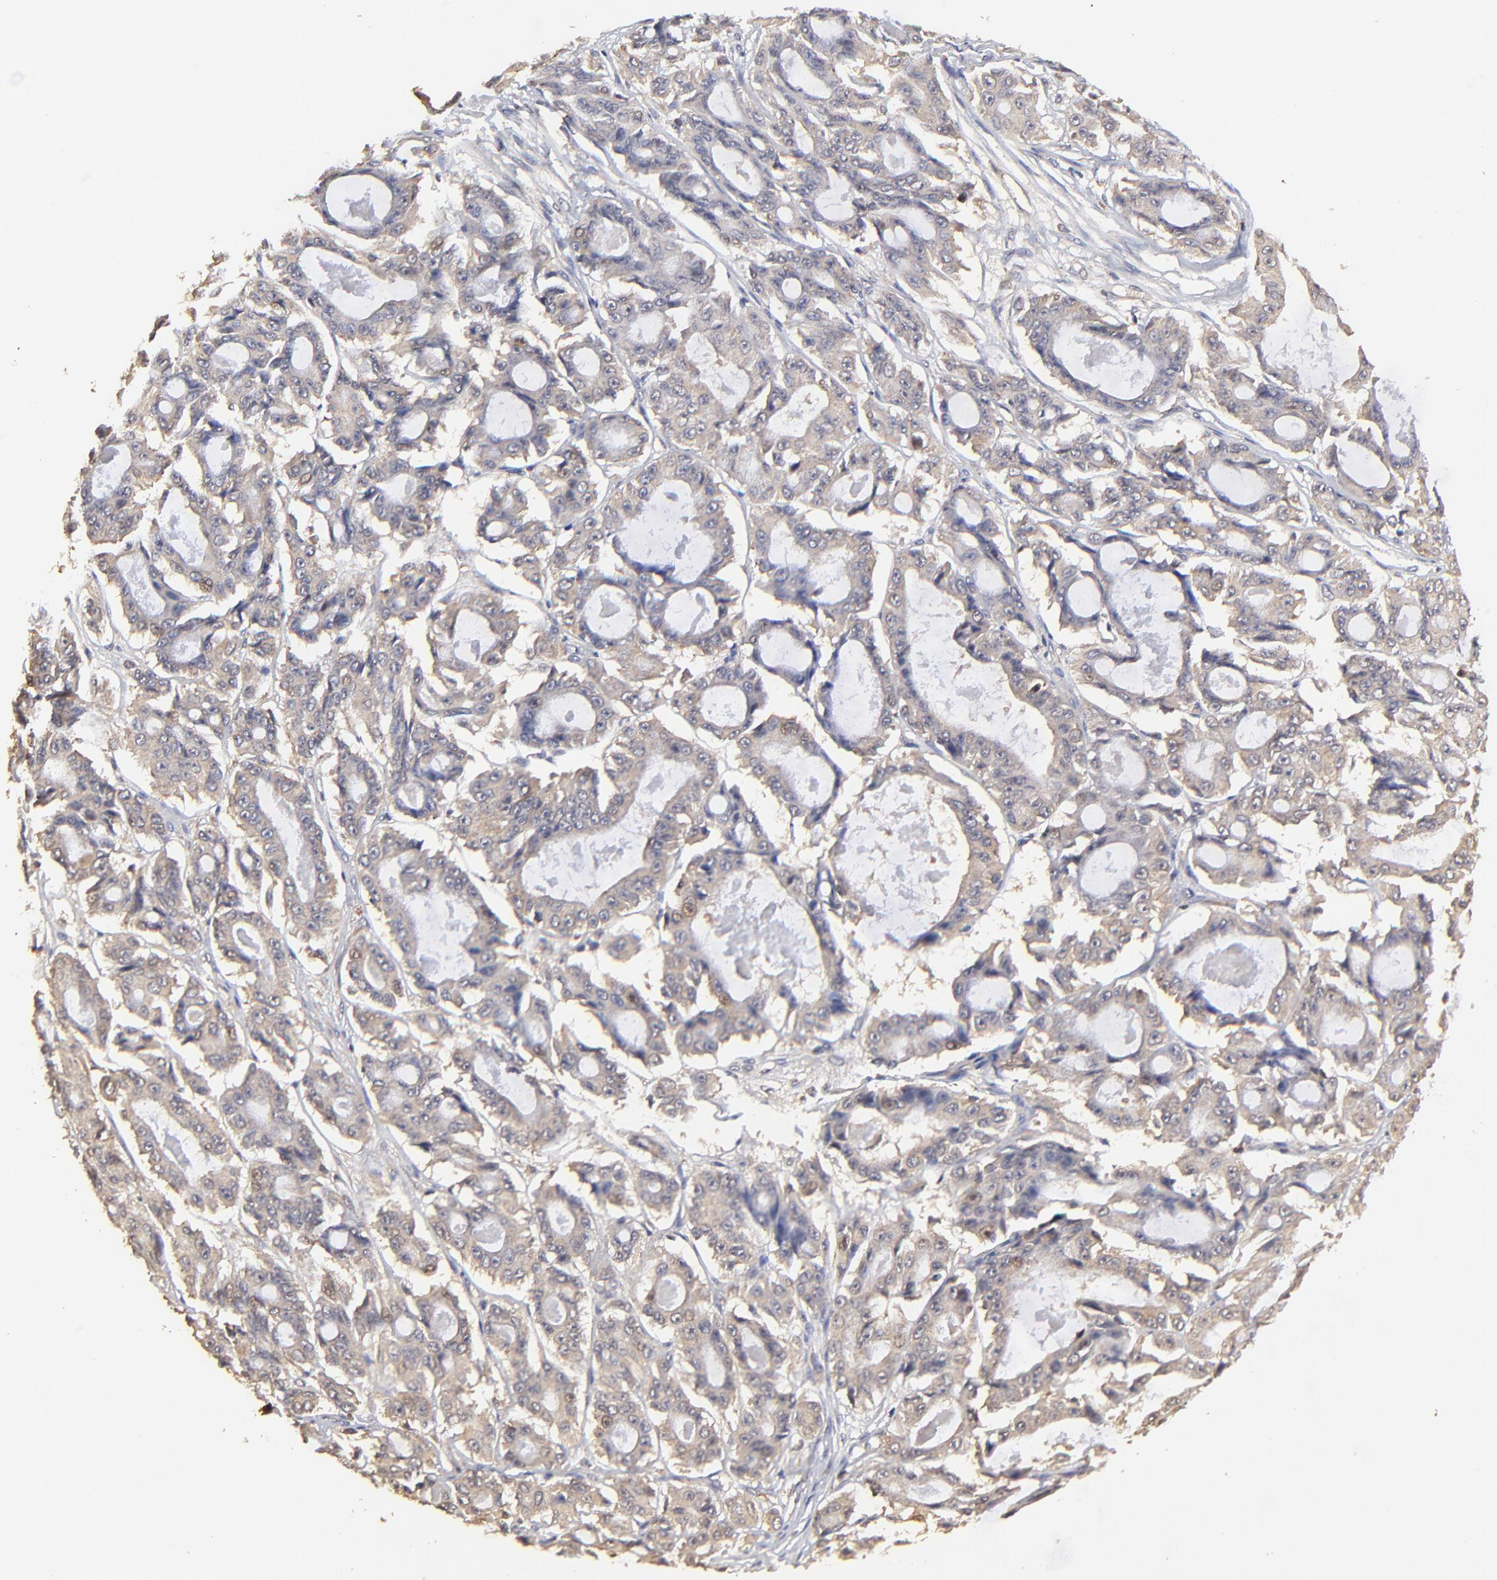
{"staining": {"intensity": "moderate", "quantity": ">75%", "location": "cytoplasmic/membranous"}, "tissue": "ovarian cancer", "cell_type": "Tumor cells", "image_type": "cancer", "snomed": [{"axis": "morphology", "description": "Carcinoma, endometroid"}, {"axis": "topography", "description": "Ovary"}], "caption": "Approximately >75% of tumor cells in ovarian cancer (endometroid carcinoma) display moderate cytoplasmic/membranous protein positivity as visualized by brown immunohistochemical staining.", "gene": "STON2", "patient": {"sex": "female", "age": 61}}